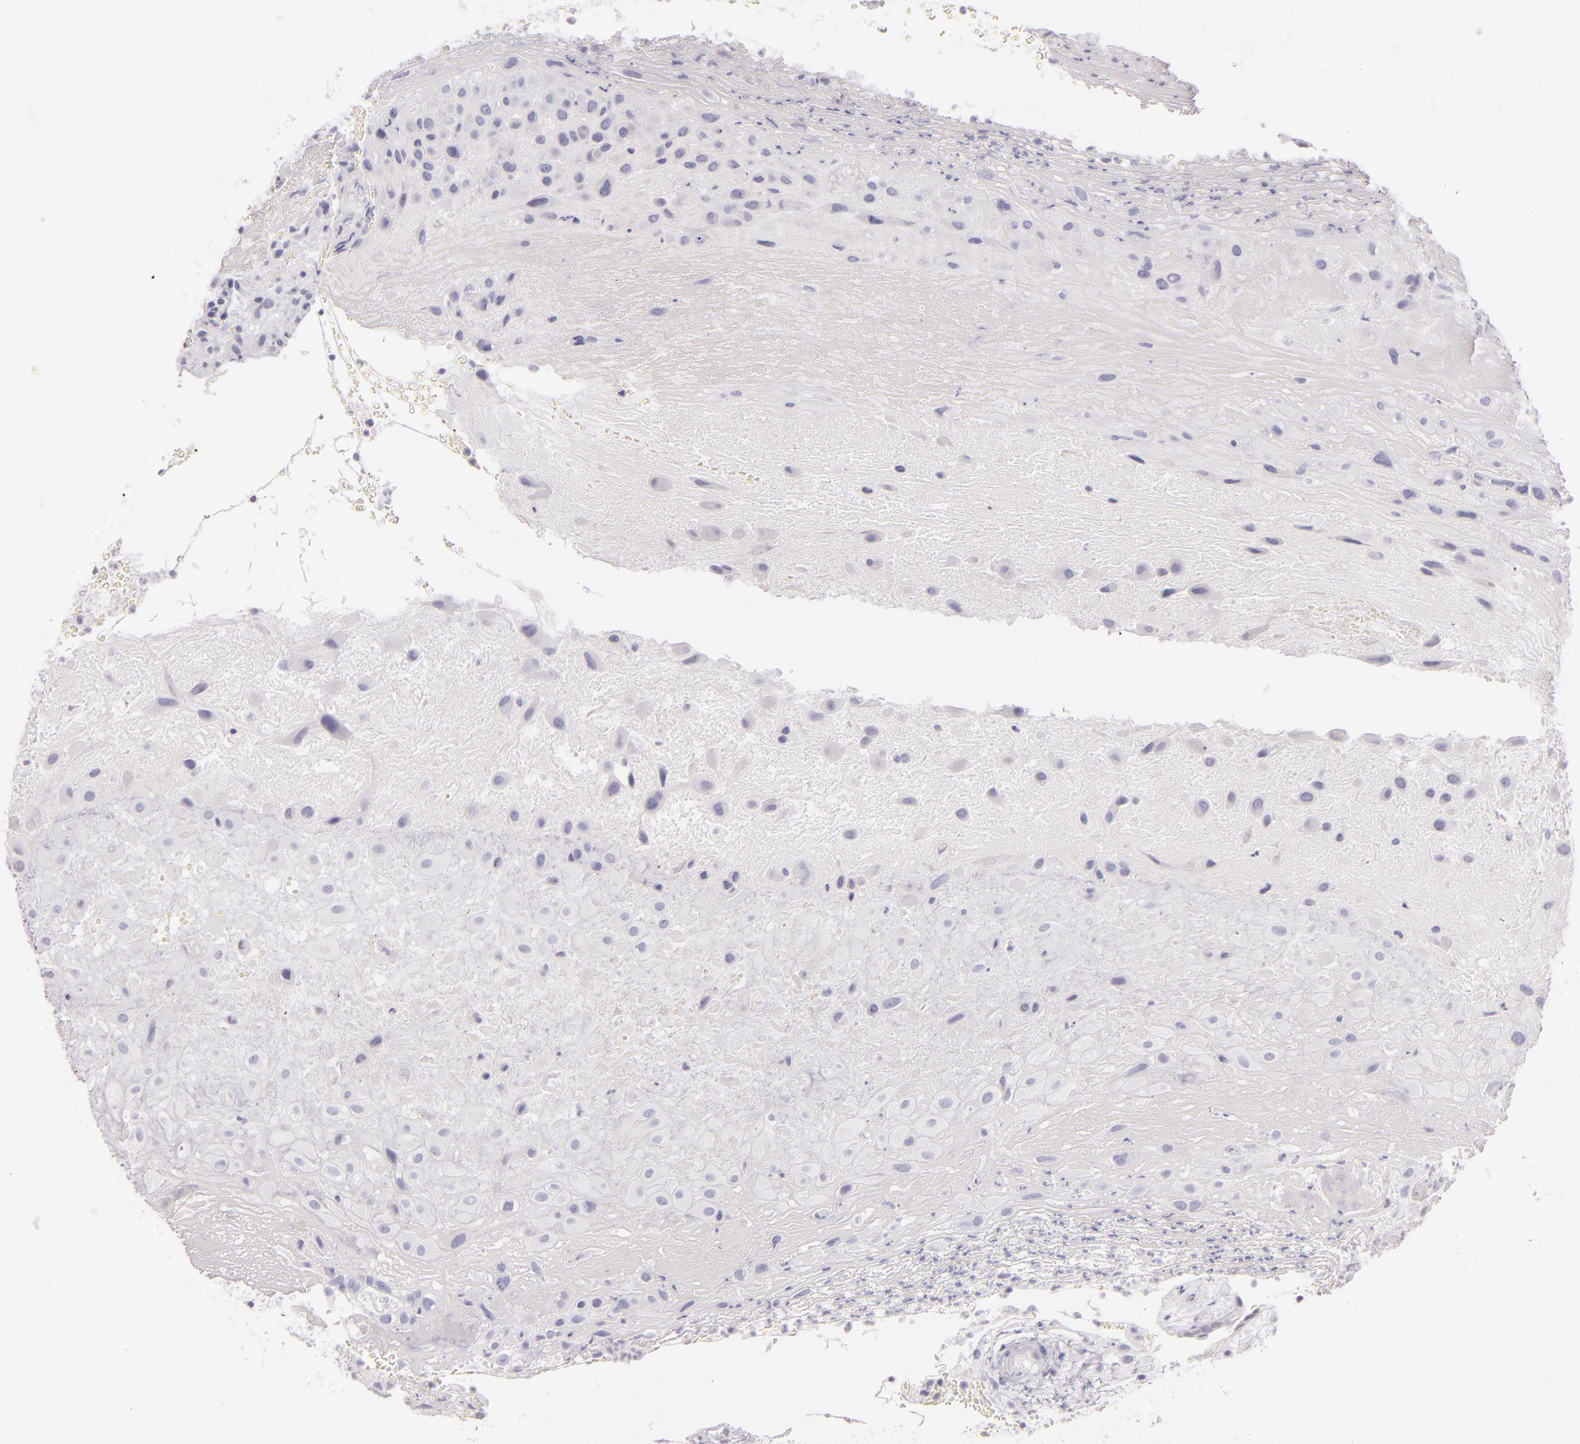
{"staining": {"intensity": "negative", "quantity": "none", "location": "none"}, "tissue": "placenta", "cell_type": "Decidual cells", "image_type": "normal", "snomed": [{"axis": "morphology", "description": "Normal tissue, NOS"}, {"axis": "topography", "description": "Placenta"}], "caption": "The photomicrograph exhibits no significant expression in decidual cells of placenta. (IHC, brightfield microscopy, high magnification).", "gene": "FABP1", "patient": {"sex": "female", "age": 19}}